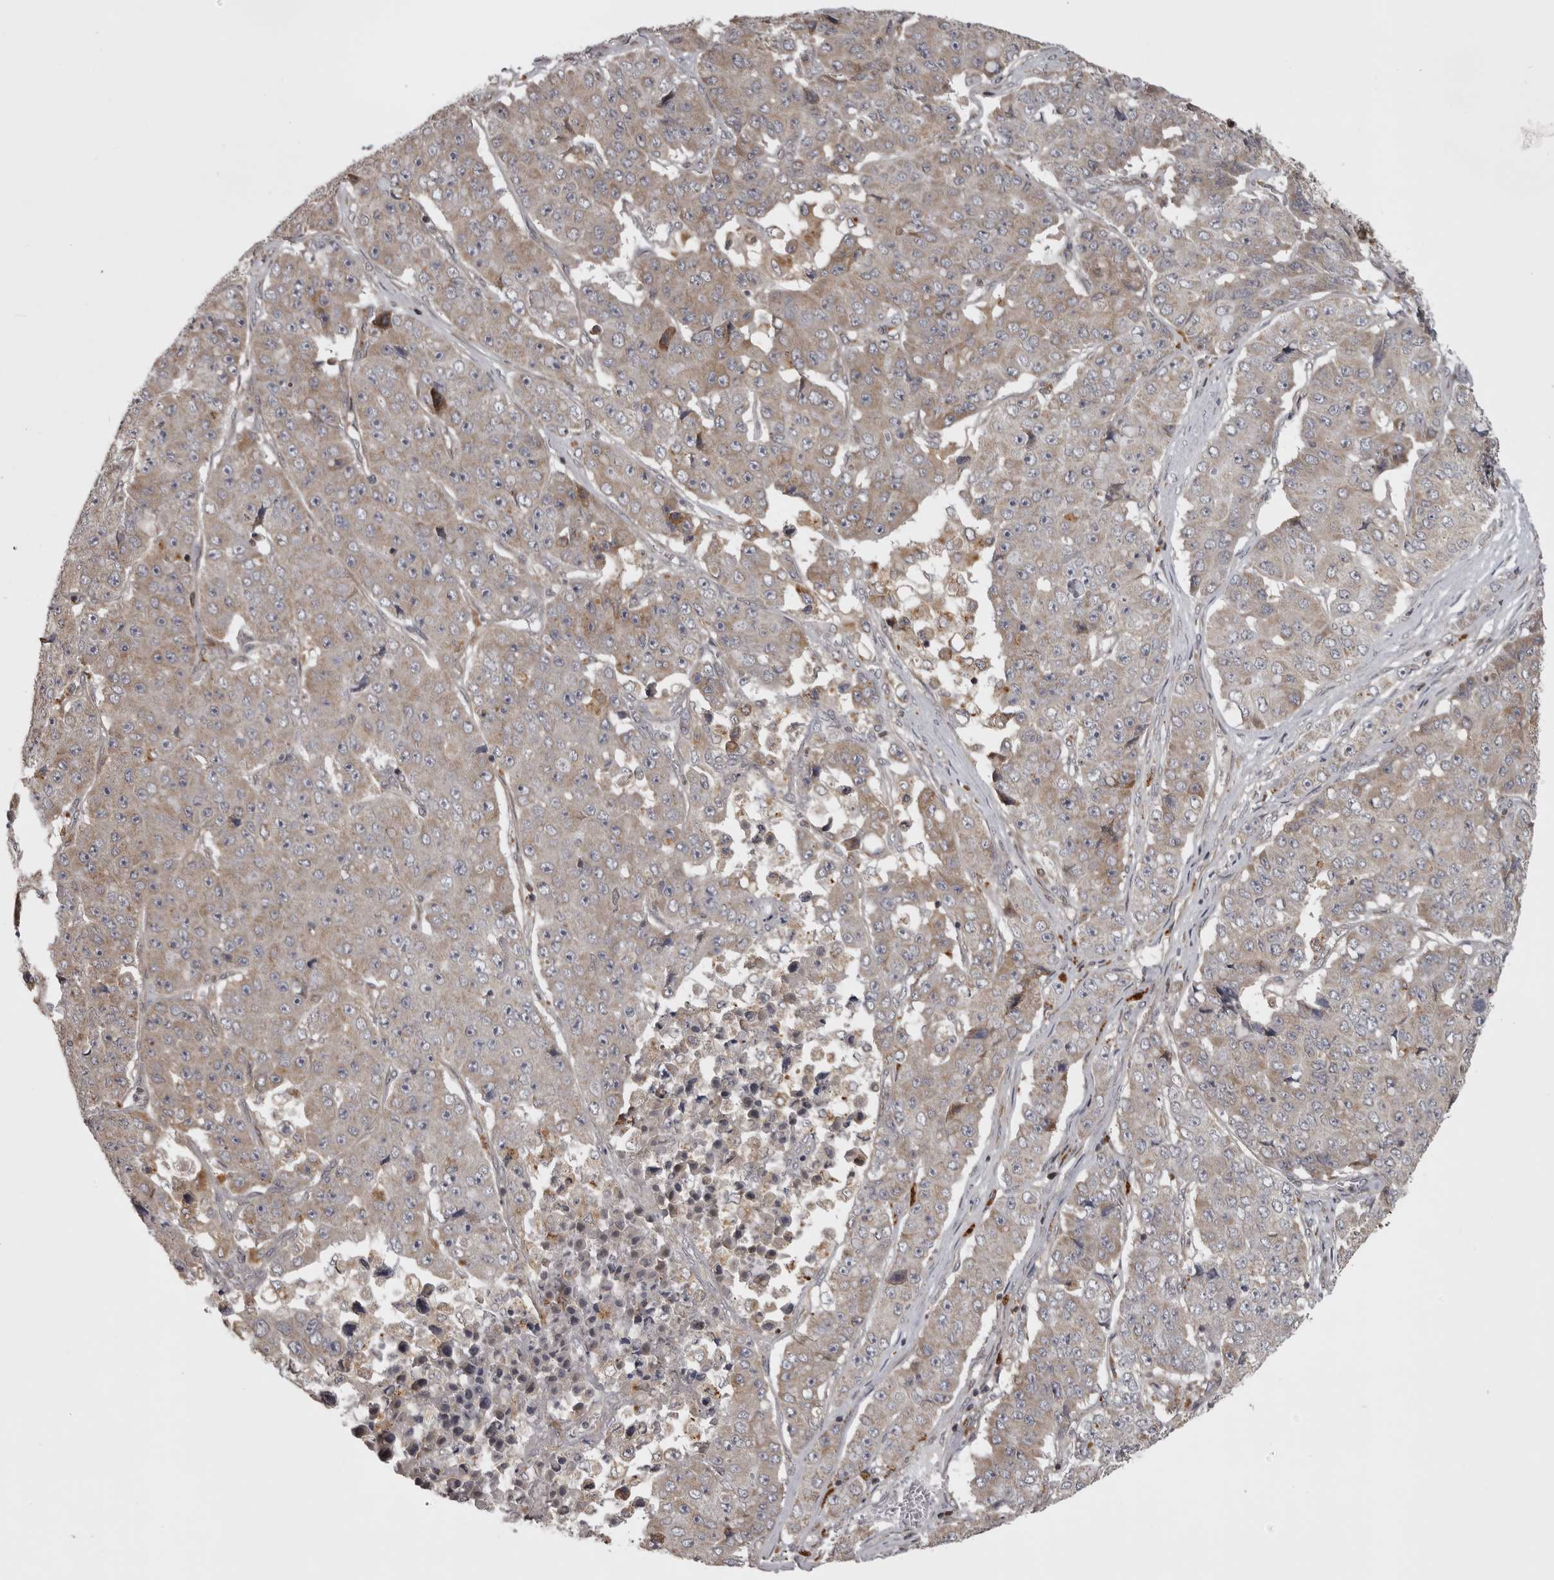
{"staining": {"intensity": "weak", "quantity": ">75%", "location": "cytoplasmic/membranous"}, "tissue": "pancreatic cancer", "cell_type": "Tumor cells", "image_type": "cancer", "snomed": [{"axis": "morphology", "description": "Adenocarcinoma, NOS"}, {"axis": "topography", "description": "Pancreas"}], "caption": "Immunohistochemistry (IHC) of human pancreatic cancer (adenocarcinoma) displays low levels of weak cytoplasmic/membranous expression in about >75% of tumor cells. (DAB (3,3'-diaminobenzidine) = brown stain, brightfield microscopy at high magnification).", "gene": "ZNRF1", "patient": {"sex": "male", "age": 50}}